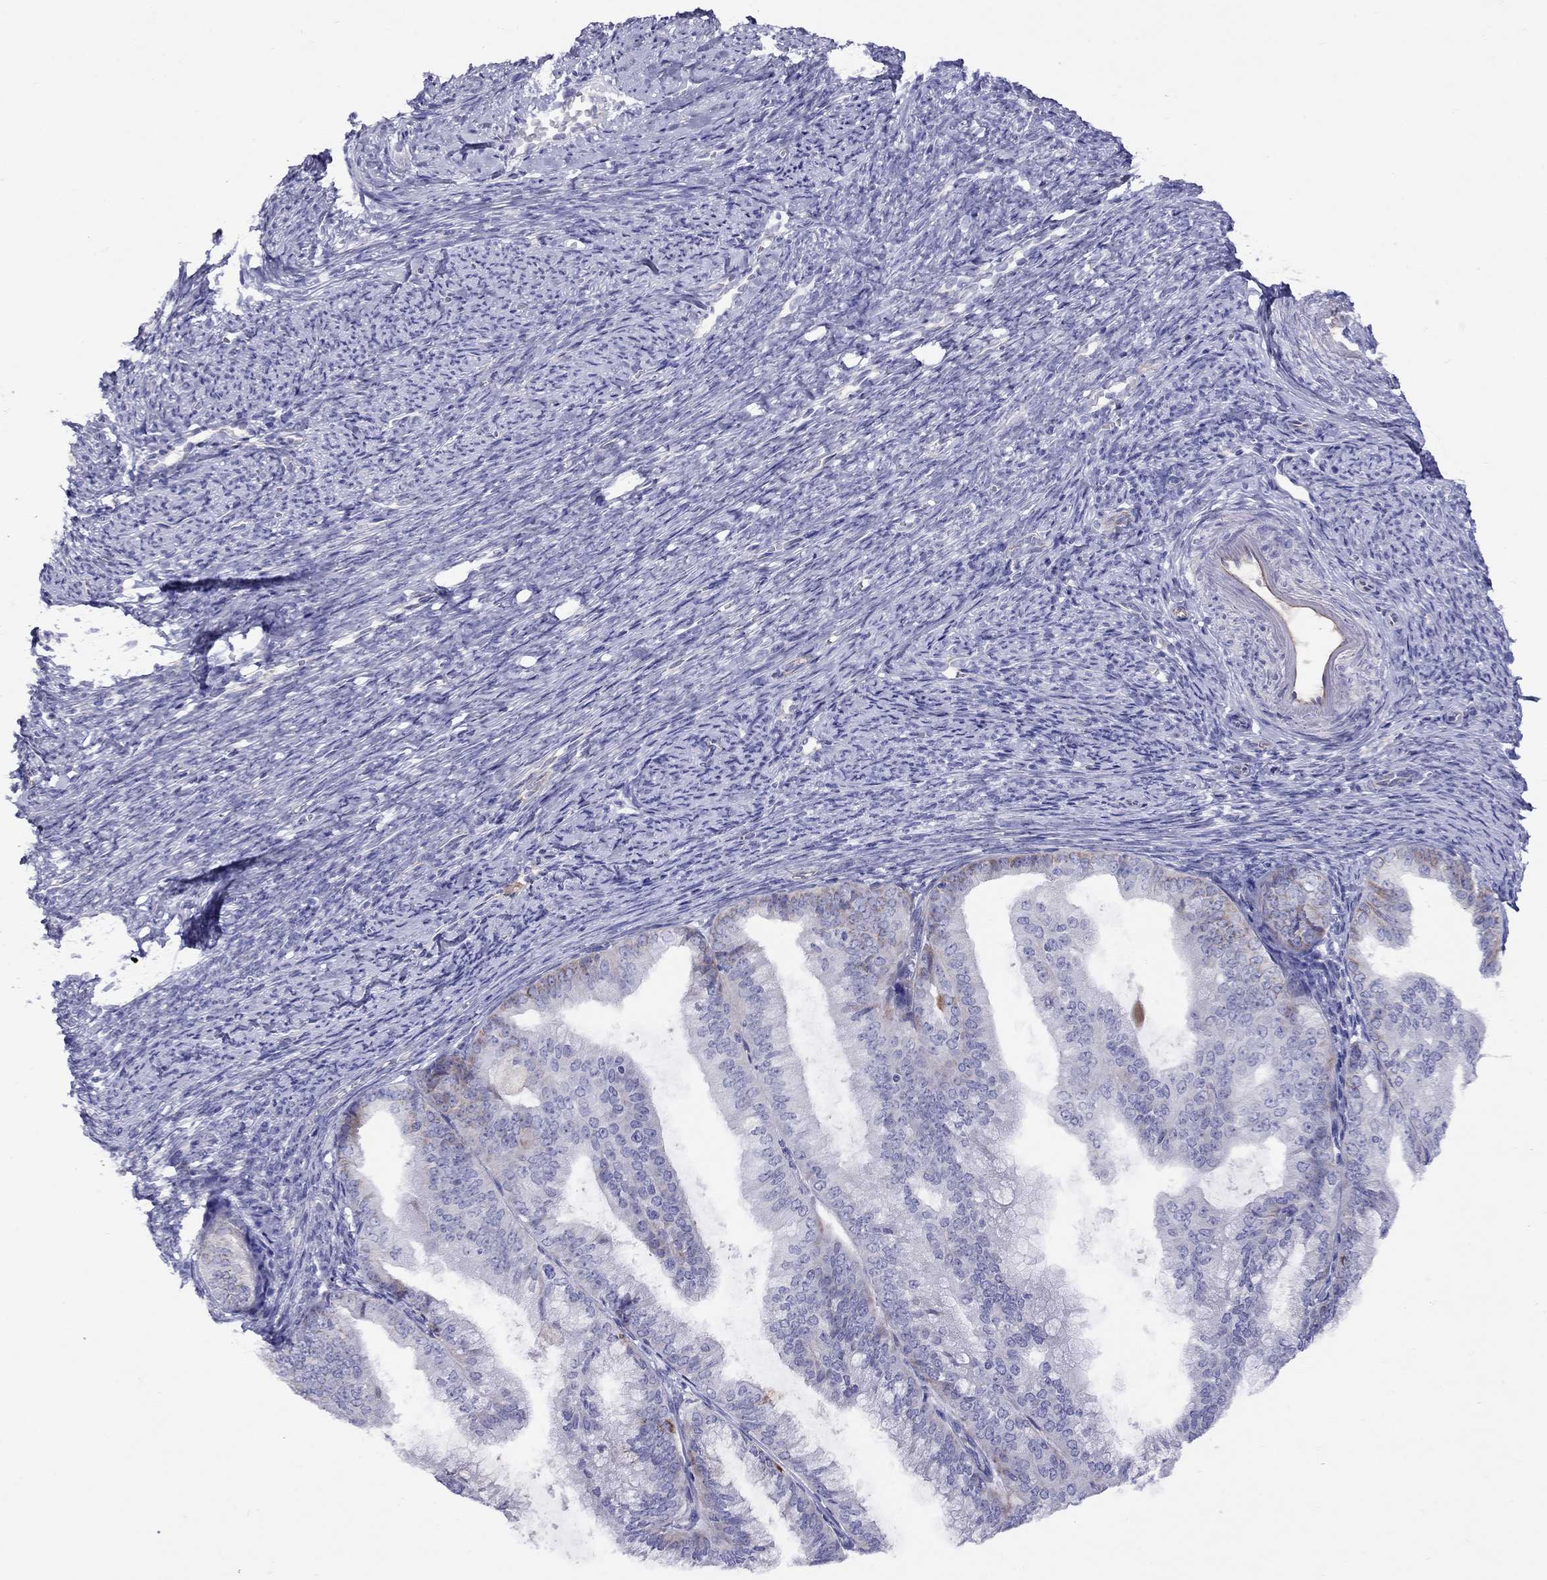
{"staining": {"intensity": "moderate", "quantity": "<25%", "location": "cytoplasmic/membranous"}, "tissue": "endometrial cancer", "cell_type": "Tumor cells", "image_type": "cancer", "snomed": [{"axis": "morphology", "description": "Adenocarcinoma, NOS"}, {"axis": "topography", "description": "Endometrium"}], "caption": "Endometrial cancer (adenocarcinoma) stained for a protein (brown) displays moderate cytoplasmic/membranous positive positivity in approximately <25% of tumor cells.", "gene": "SPINT4", "patient": {"sex": "female", "age": 63}}